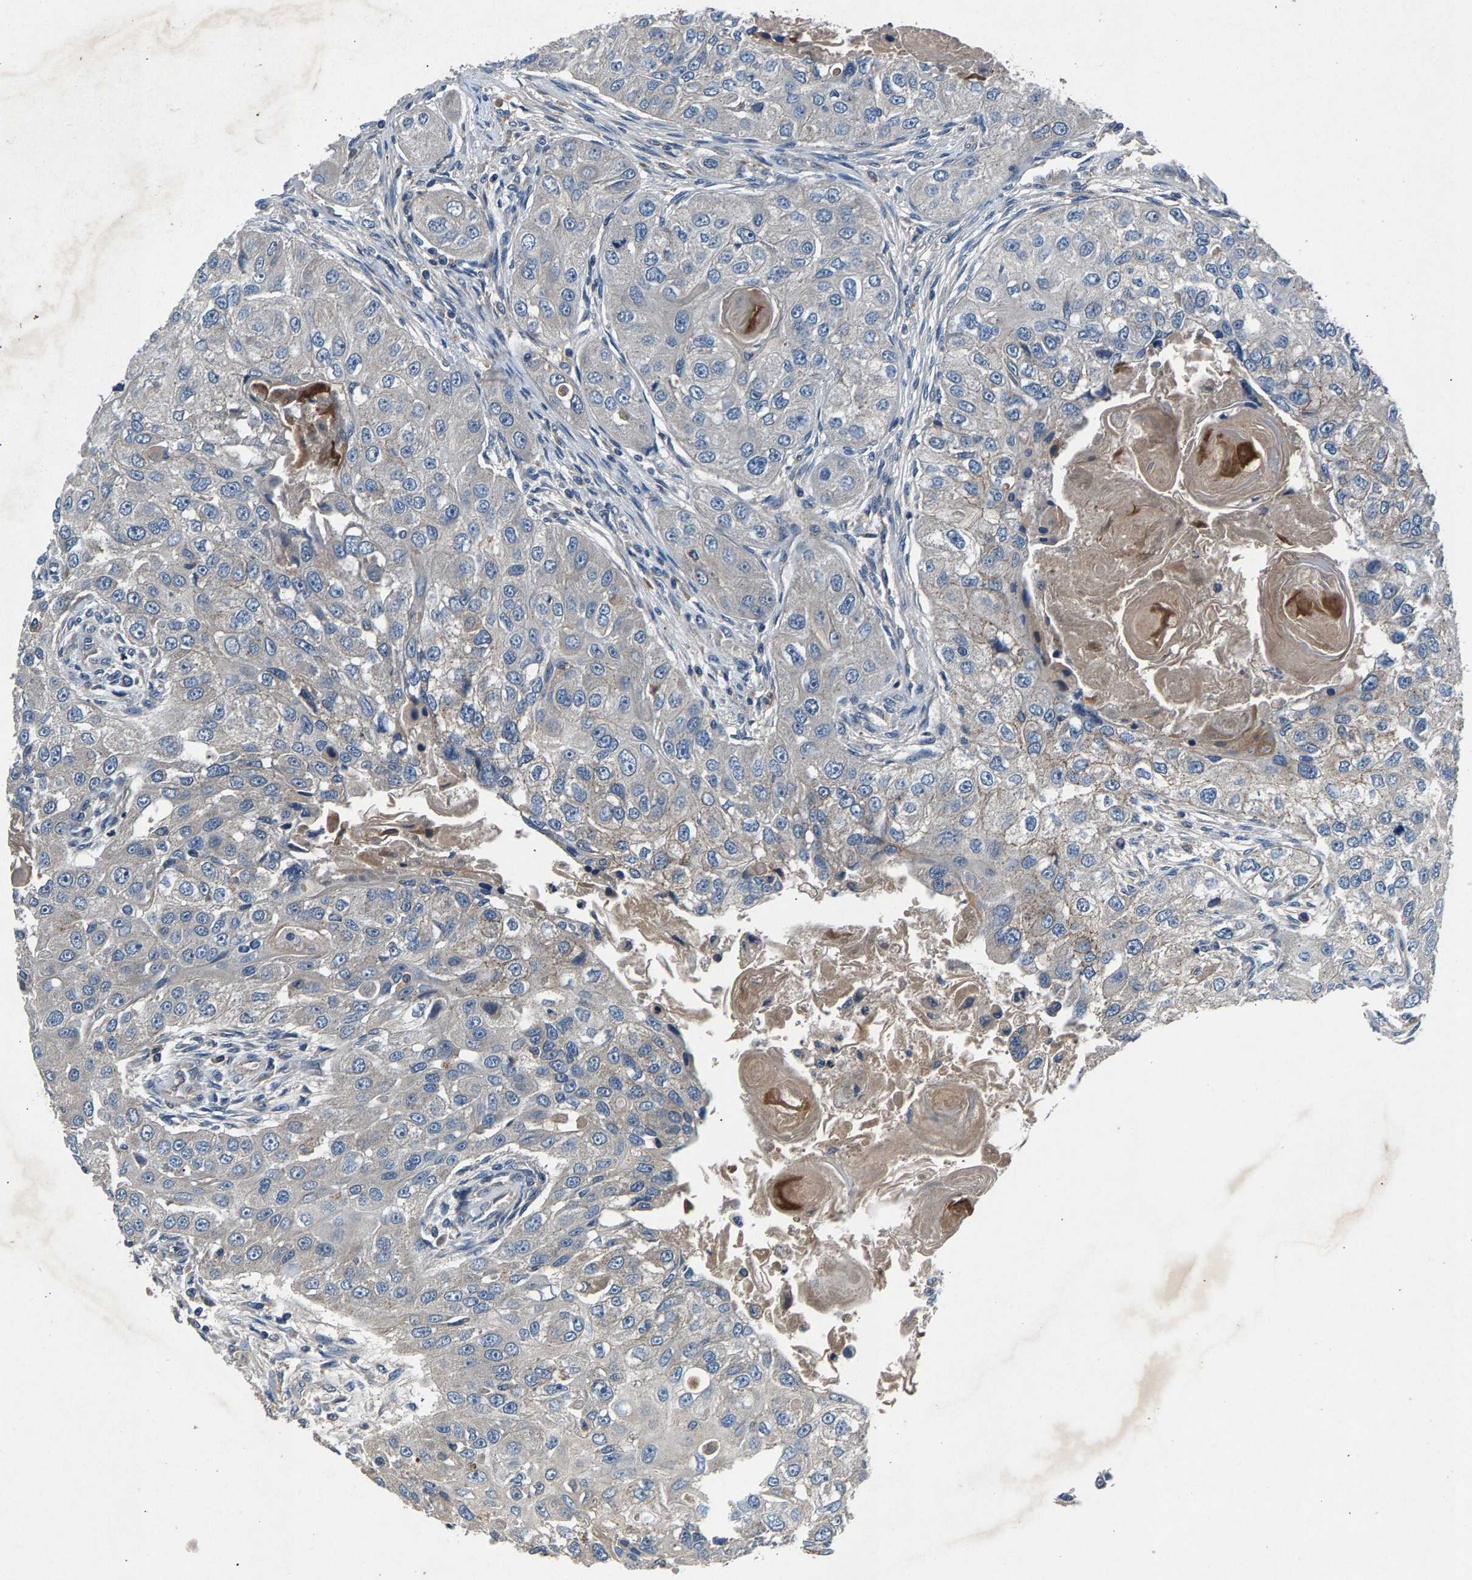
{"staining": {"intensity": "negative", "quantity": "none", "location": "none"}, "tissue": "head and neck cancer", "cell_type": "Tumor cells", "image_type": "cancer", "snomed": [{"axis": "morphology", "description": "Normal tissue, NOS"}, {"axis": "morphology", "description": "Squamous cell carcinoma, NOS"}, {"axis": "topography", "description": "Skeletal muscle"}, {"axis": "topography", "description": "Head-Neck"}], "caption": "DAB (3,3'-diaminobenzidine) immunohistochemical staining of head and neck cancer (squamous cell carcinoma) displays no significant expression in tumor cells. (DAB (3,3'-diaminobenzidine) IHC visualized using brightfield microscopy, high magnification).", "gene": "PRXL2C", "patient": {"sex": "male", "age": 51}}